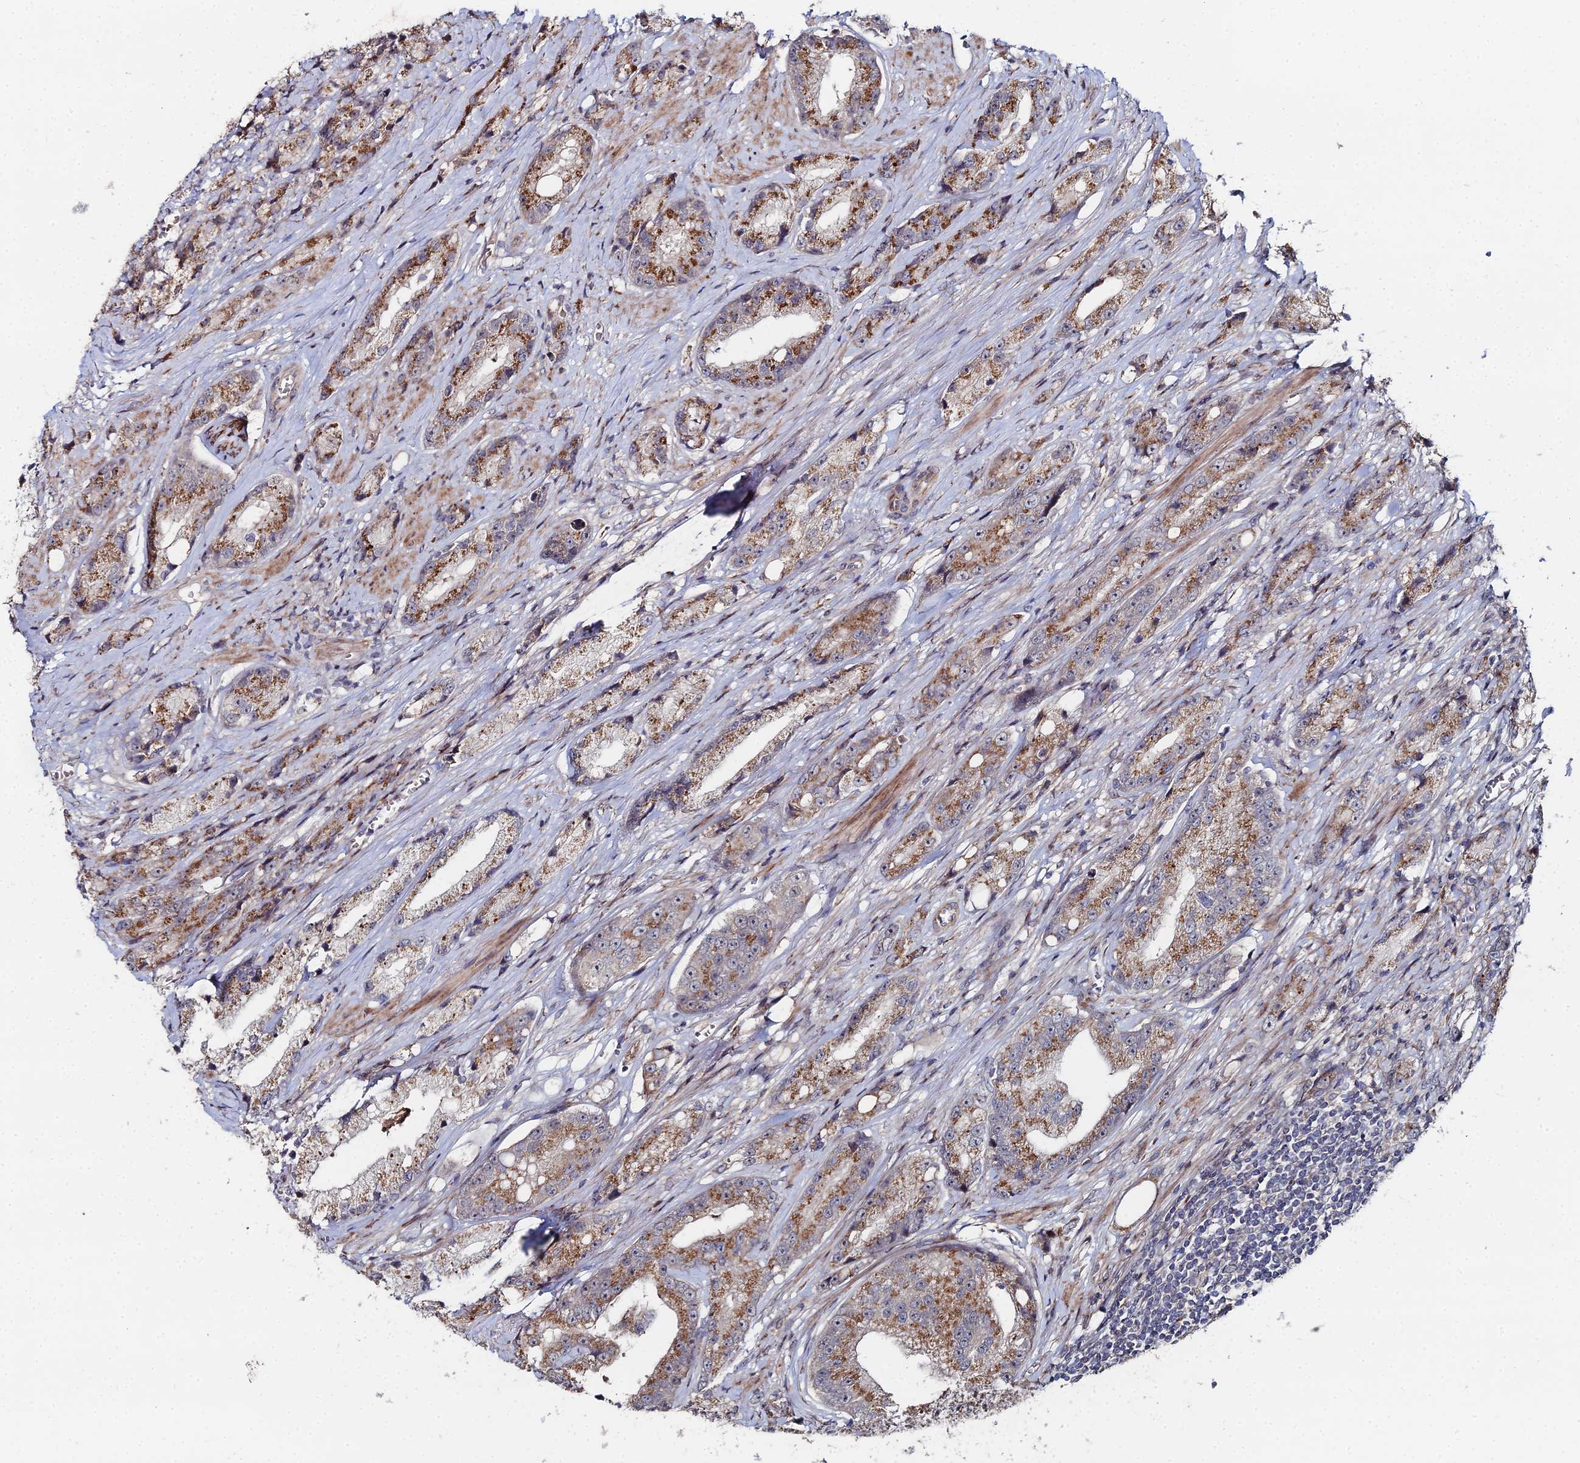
{"staining": {"intensity": "moderate", "quantity": ">75%", "location": "cytoplasmic/membranous"}, "tissue": "prostate cancer", "cell_type": "Tumor cells", "image_type": "cancer", "snomed": [{"axis": "morphology", "description": "Adenocarcinoma, High grade"}, {"axis": "topography", "description": "Prostate"}], "caption": "This photomicrograph reveals prostate cancer stained with IHC to label a protein in brown. The cytoplasmic/membranous of tumor cells show moderate positivity for the protein. Nuclei are counter-stained blue.", "gene": "SGMS1", "patient": {"sex": "male", "age": 74}}